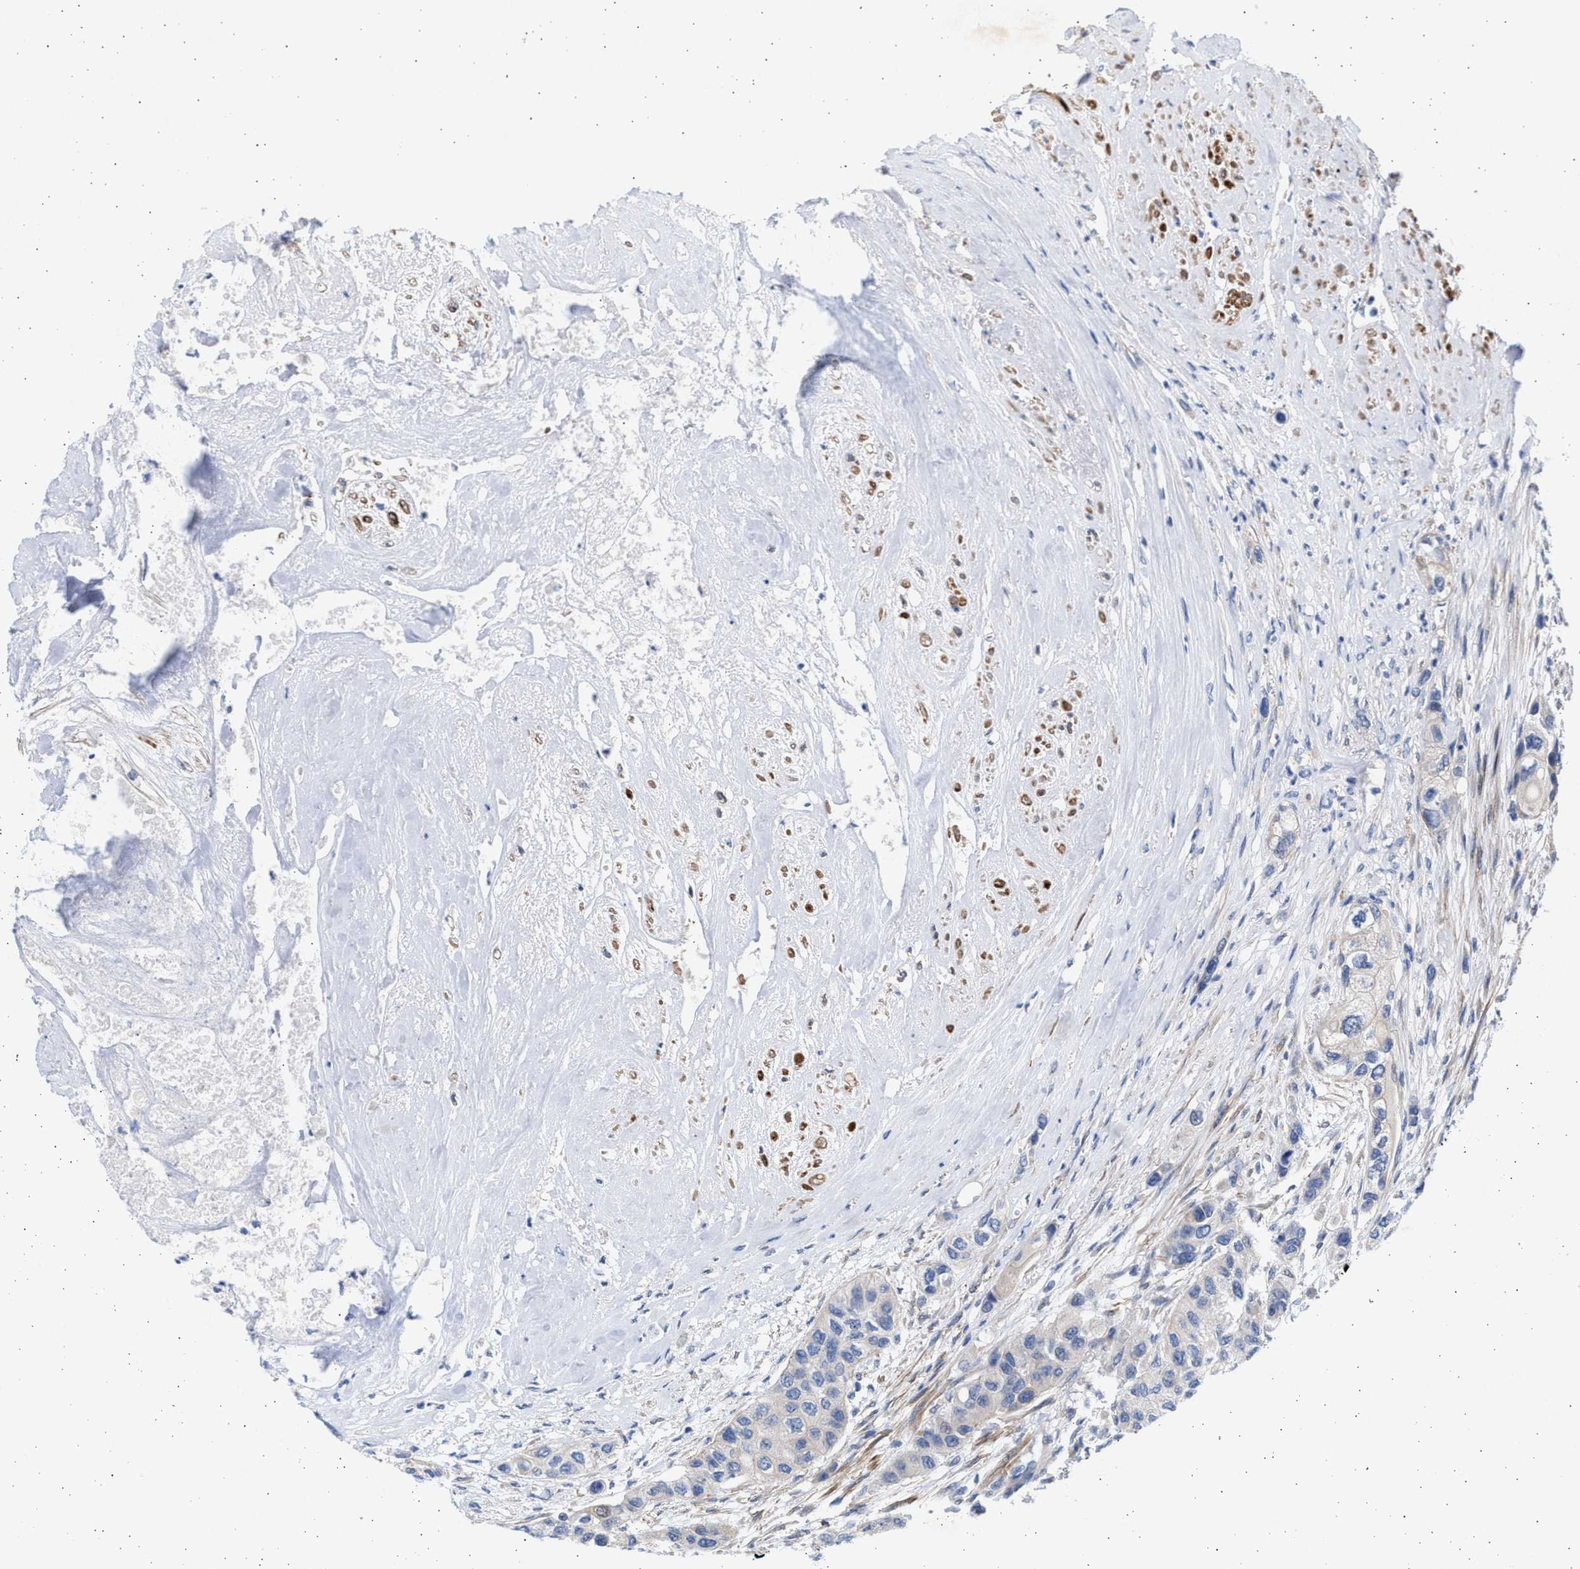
{"staining": {"intensity": "negative", "quantity": "none", "location": "none"}, "tissue": "urothelial cancer", "cell_type": "Tumor cells", "image_type": "cancer", "snomed": [{"axis": "morphology", "description": "Urothelial carcinoma, High grade"}, {"axis": "topography", "description": "Urinary bladder"}], "caption": "High power microscopy photomicrograph of an IHC micrograph of urothelial cancer, revealing no significant staining in tumor cells. (DAB IHC, high magnification).", "gene": "NBR1", "patient": {"sex": "female", "age": 56}}